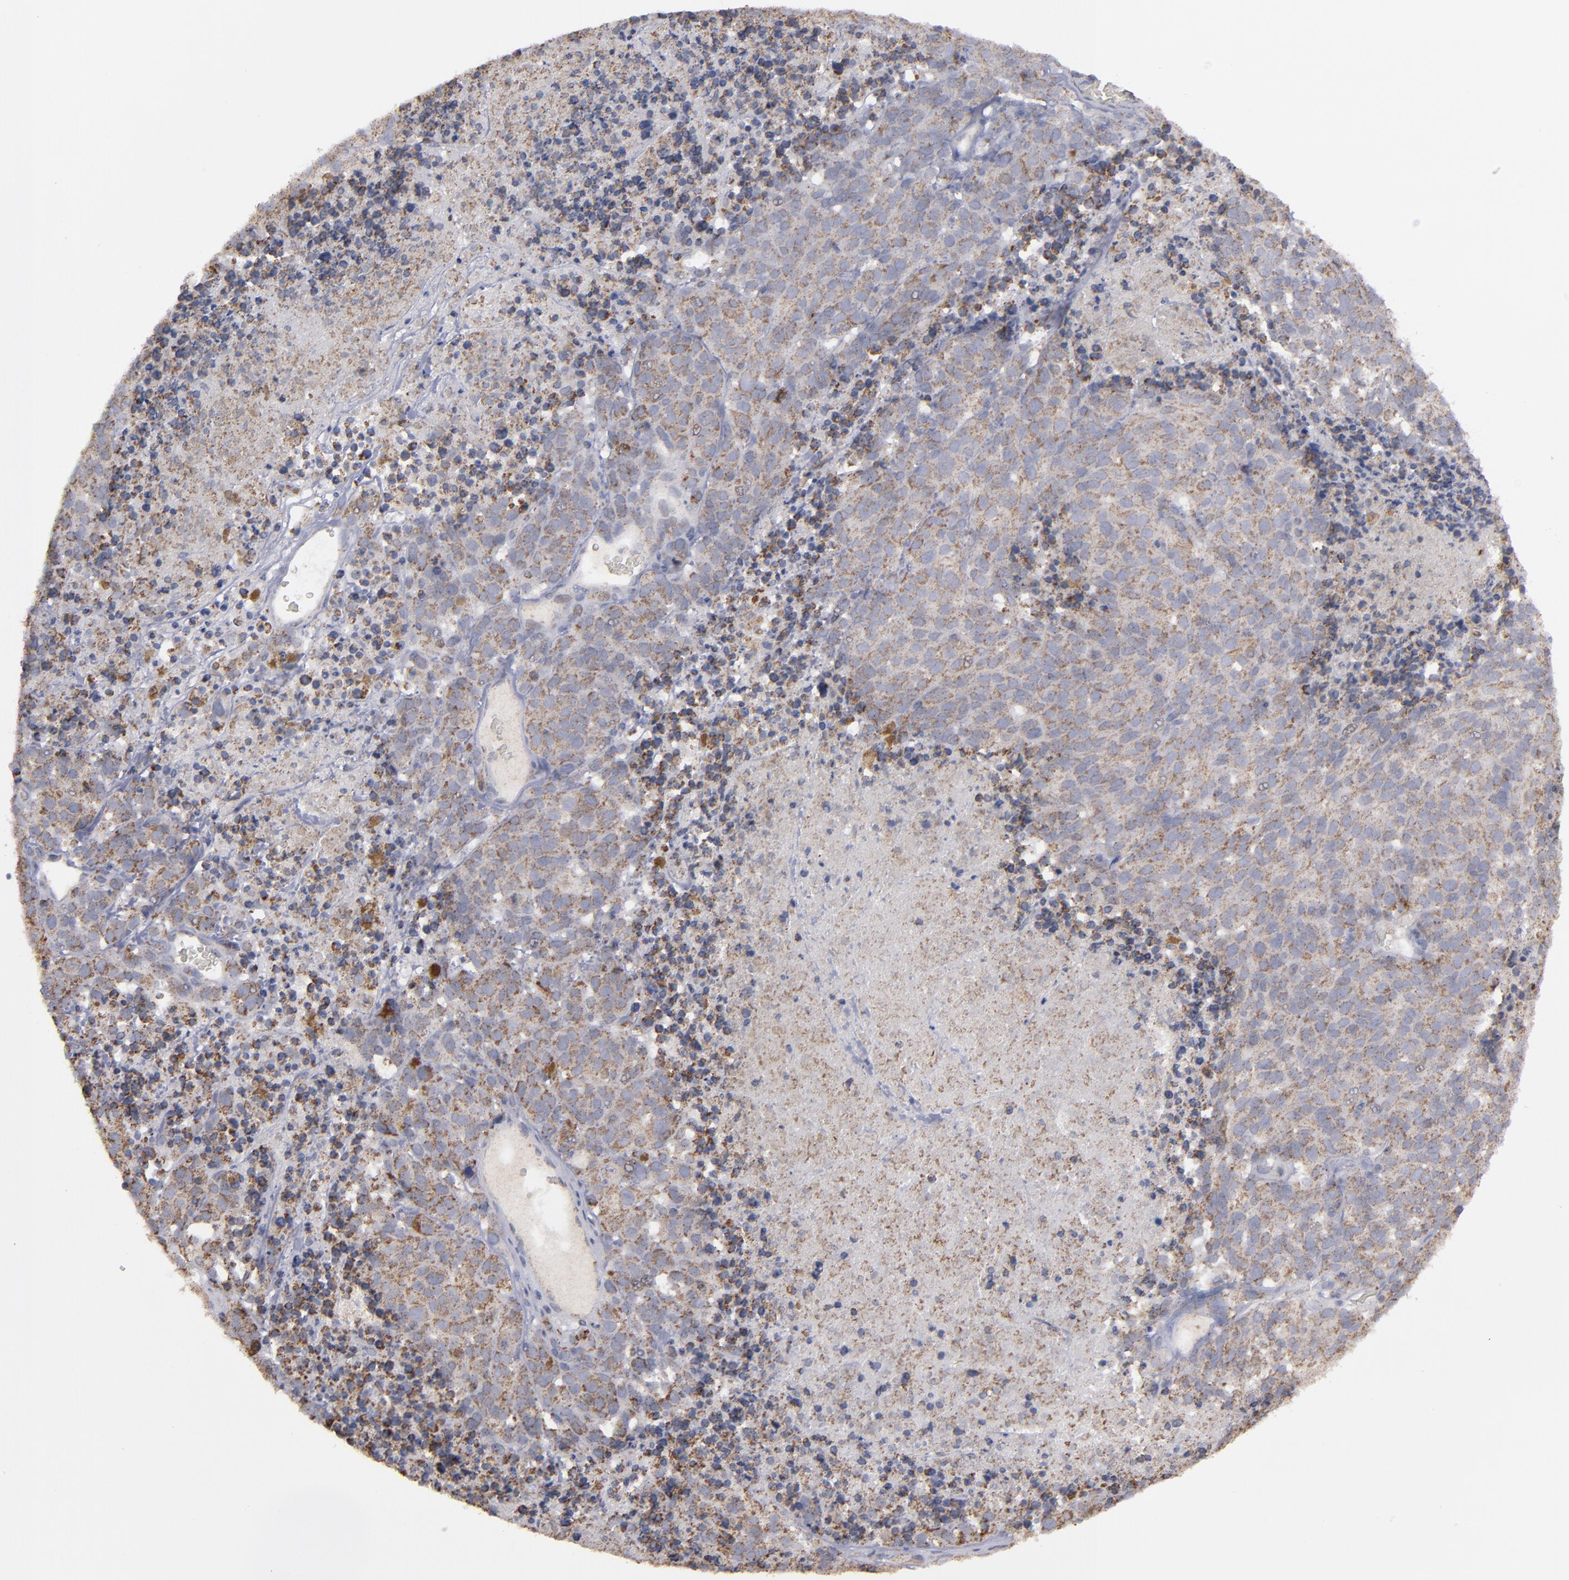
{"staining": {"intensity": "moderate", "quantity": ">75%", "location": "cytoplasmic/membranous"}, "tissue": "melanoma", "cell_type": "Tumor cells", "image_type": "cancer", "snomed": [{"axis": "morphology", "description": "Malignant melanoma, Metastatic site"}, {"axis": "topography", "description": "Cerebral cortex"}], "caption": "Human malignant melanoma (metastatic site) stained for a protein (brown) shows moderate cytoplasmic/membranous positive expression in about >75% of tumor cells.", "gene": "MYOM2", "patient": {"sex": "female", "age": 52}}